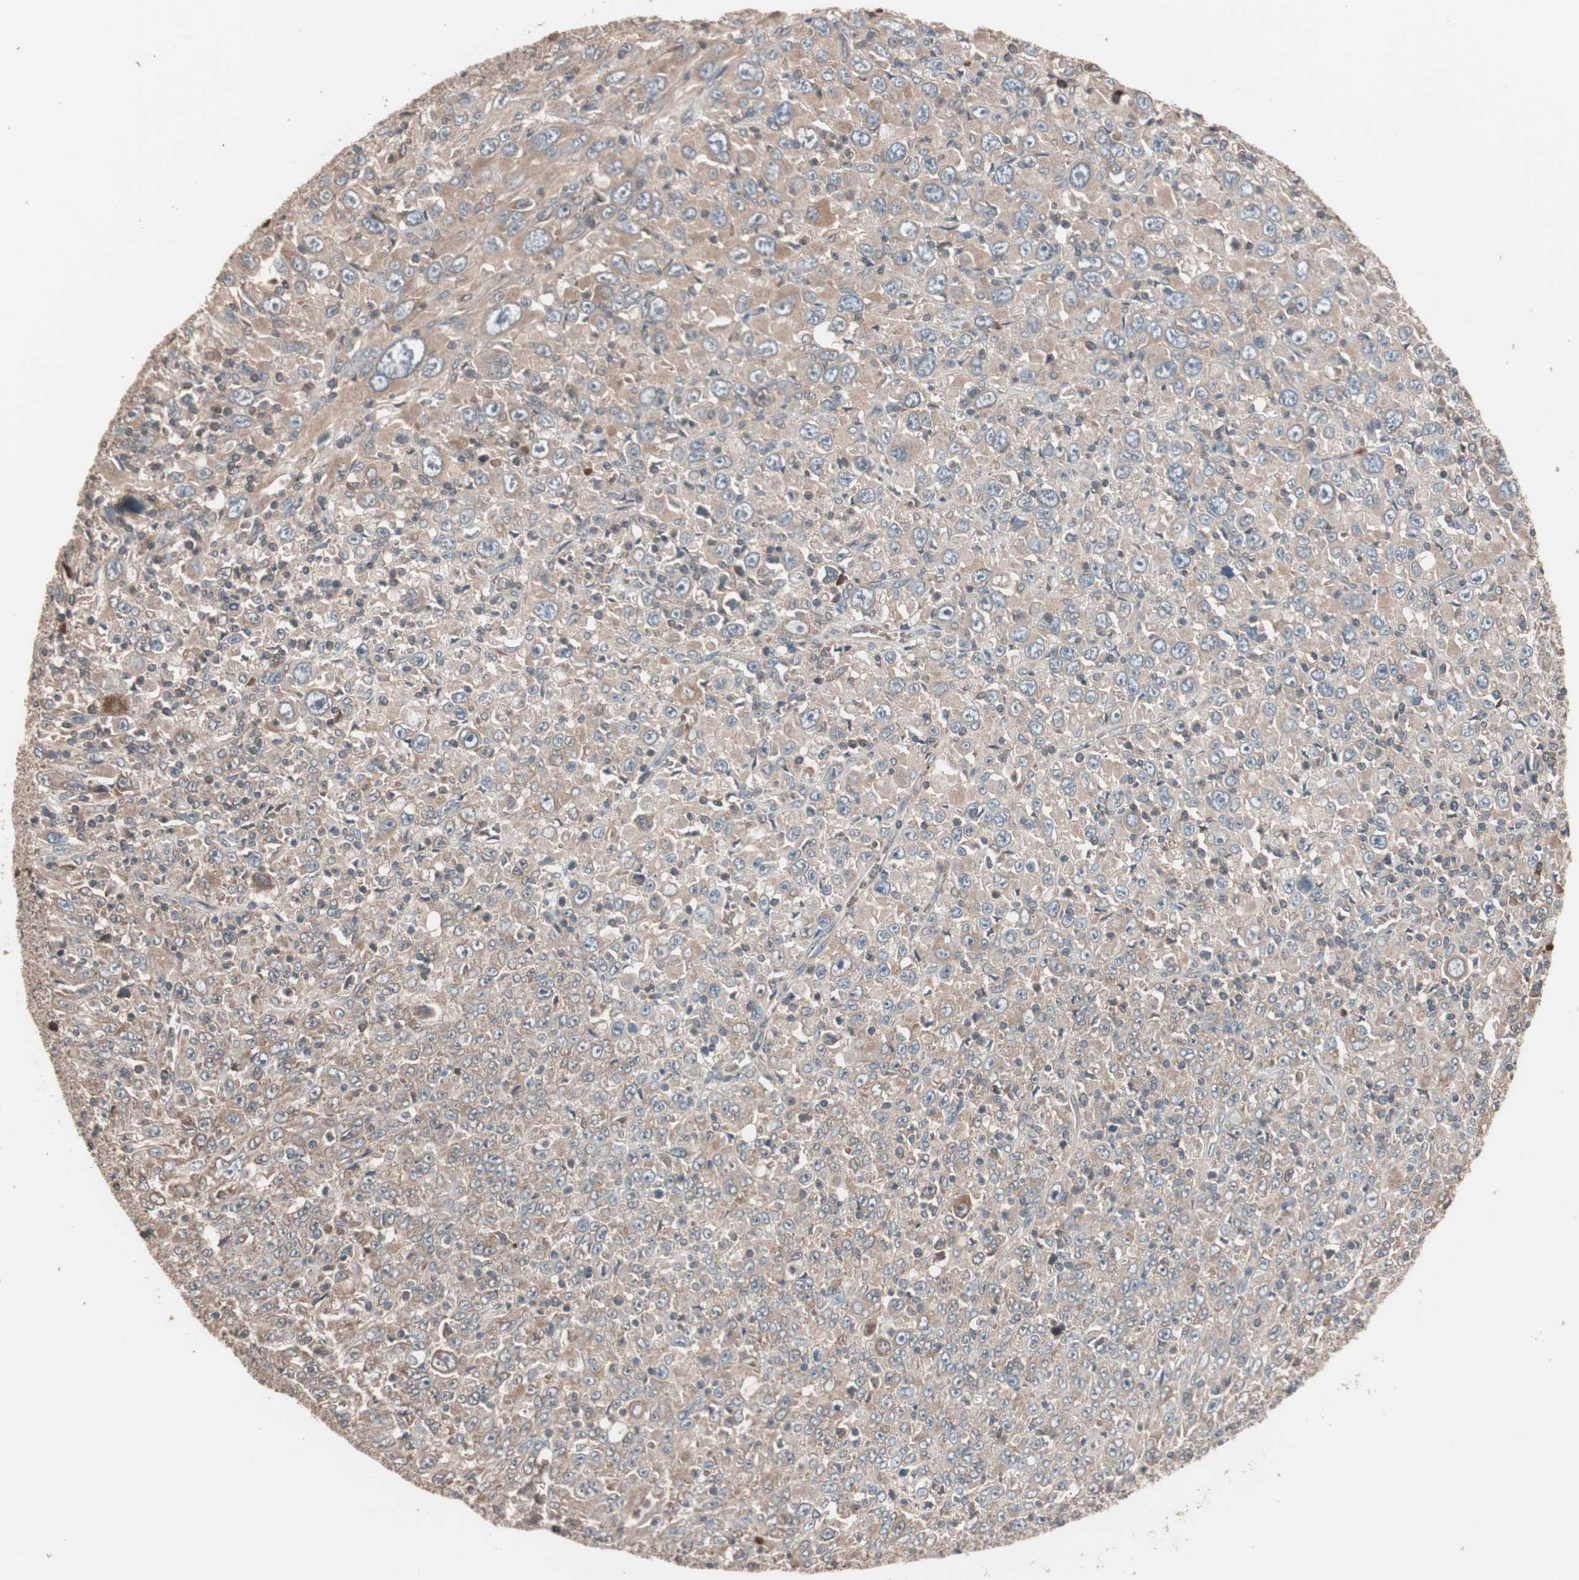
{"staining": {"intensity": "moderate", "quantity": ">75%", "location": "cytoplasmic/membranous"}, "tissue": "melanoma", "cell_type": "Tumor cells", "image_type": "cancer", "snomed": [{"axis": "morphology", "description": "Malignant melanoma, Metastatic site"}, {"axis": "topography", "description": "Skin"}], "caption": "High-power microscopy captured an immunohistochemistry (IHC) micrograph of malignant melanoma (metastatic site), revealing moderate cytoplasmic/membranous staining in approximately >75% of tumor cells. (brown staining indicates protein expression, while blue staining denotes nuclei).", "gene": "GLYCTK", "patient": {"sex": "female", "age": 56}}